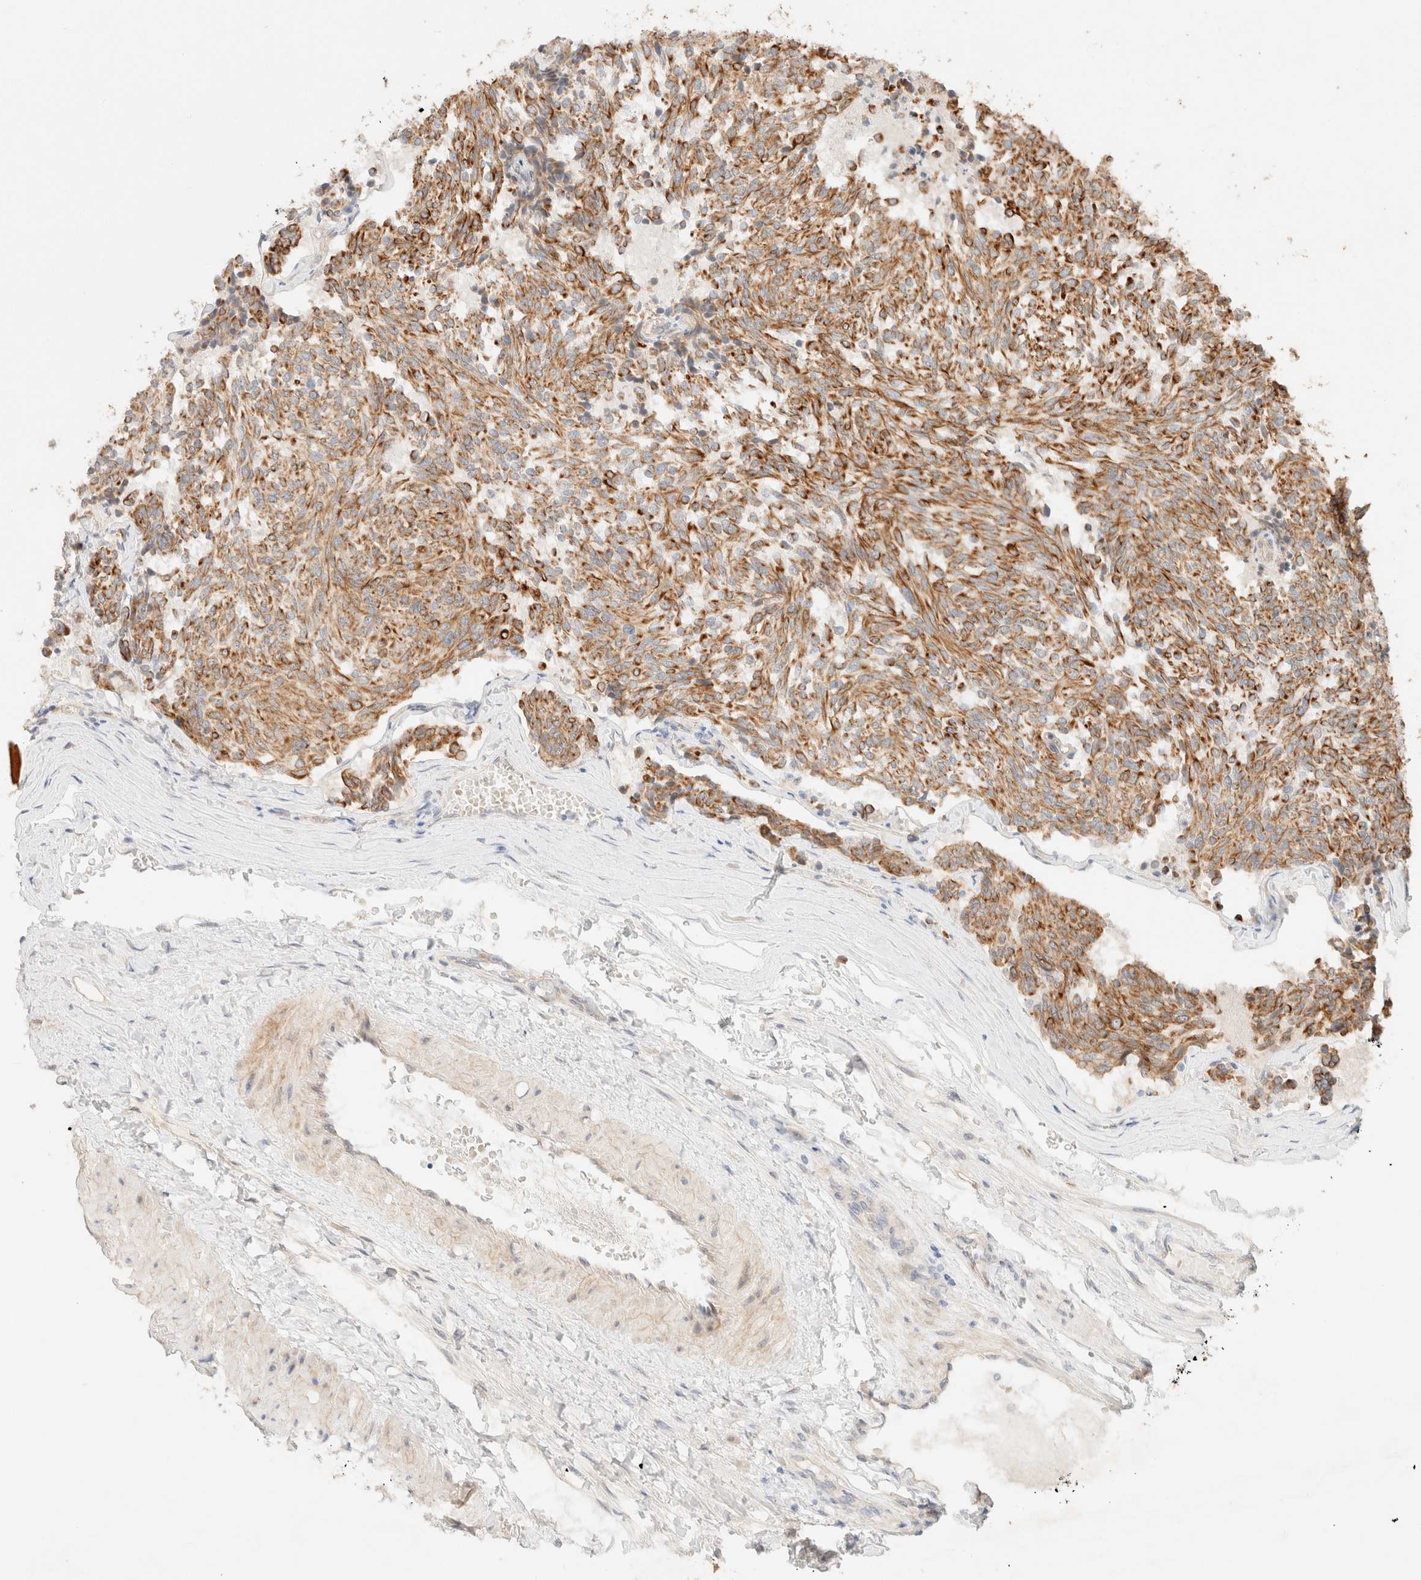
{"staining": {"intensity": "strong", "quantity": "25%-75%", "location": "cytoplasmic/membranous"}, "tissue": "carcinoid", "cell_type": "Tumor cells", "image_type": "cancer", "snomed": [{"axis": "morphology", "description": "Carcinoid, malignant, NOS"}, {"axis": "topography", "description": "Pancreas"}], "caption": "IHC micrograph of human carcinoid stained for a protein (brown), which exhibits high levels of strong cytoplasmic/membranous staining in approximately 25%-75% of tumor cells.", "gene": "CSNK1E", "patient": {"sex": "female", "age": 54}}